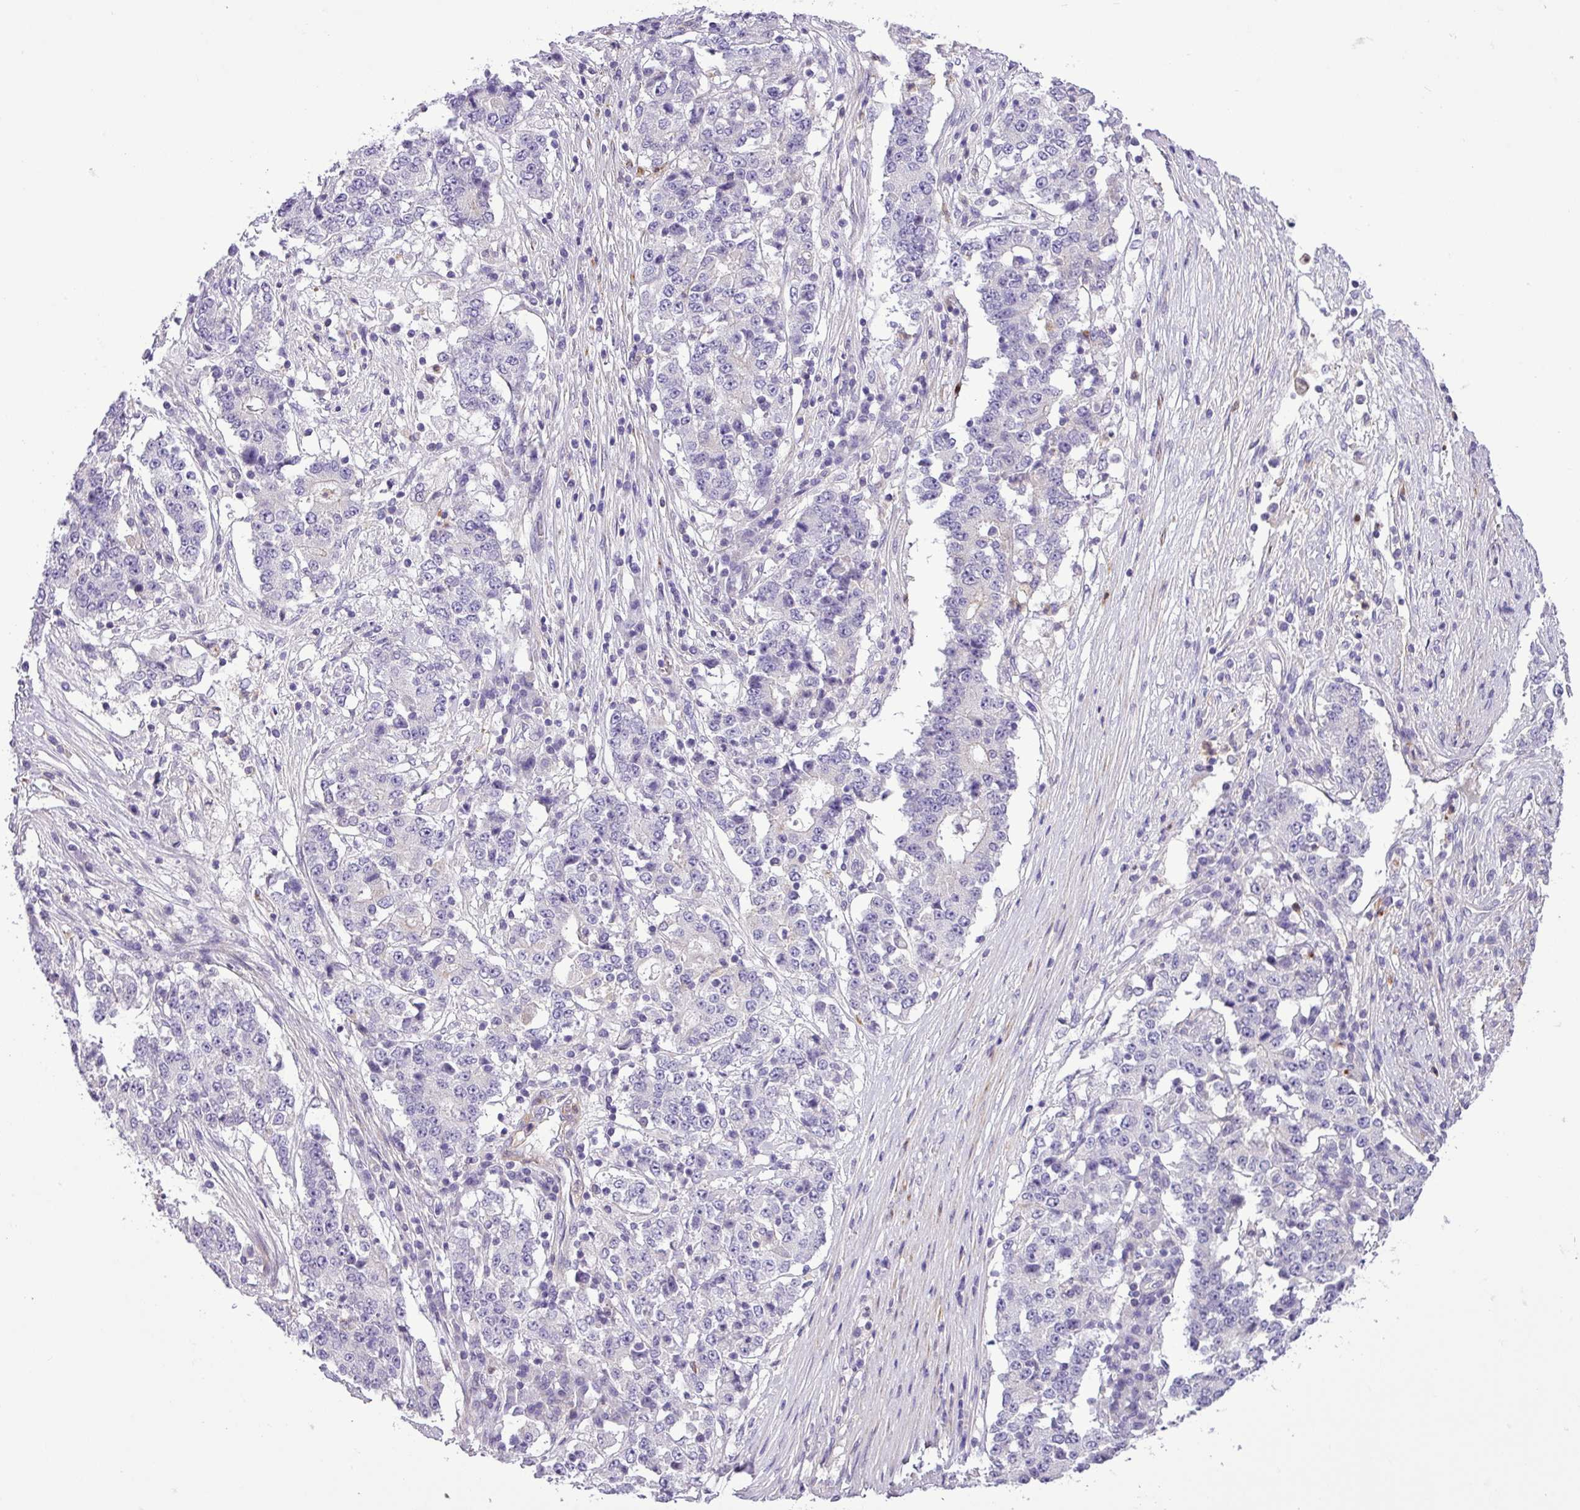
{"staining": {"intensity": "negative", "quantity": "none", "location": "none"}, "tissue": "stomach cancer", "cell_type": "Tumor cells", "image_type": "cancer", "snomed": [{"axis": "morphology", "description": "Adenocarcinoma, NOS"}, {"axis": "topography", "description": "Stomach"}], "caption": "DAB immunohistochemical staining of human adenocarcinoma (stomach) reveals no significant staining in tumor cells. Brightfield microscopy of IHC stained with DAB (3,3'-diaminobenzidine) (brown) and hematoxylin (blue), captured at high magnification.", "gene": "NBEAL2", "patient": {"sex": "male", "age": 59}}